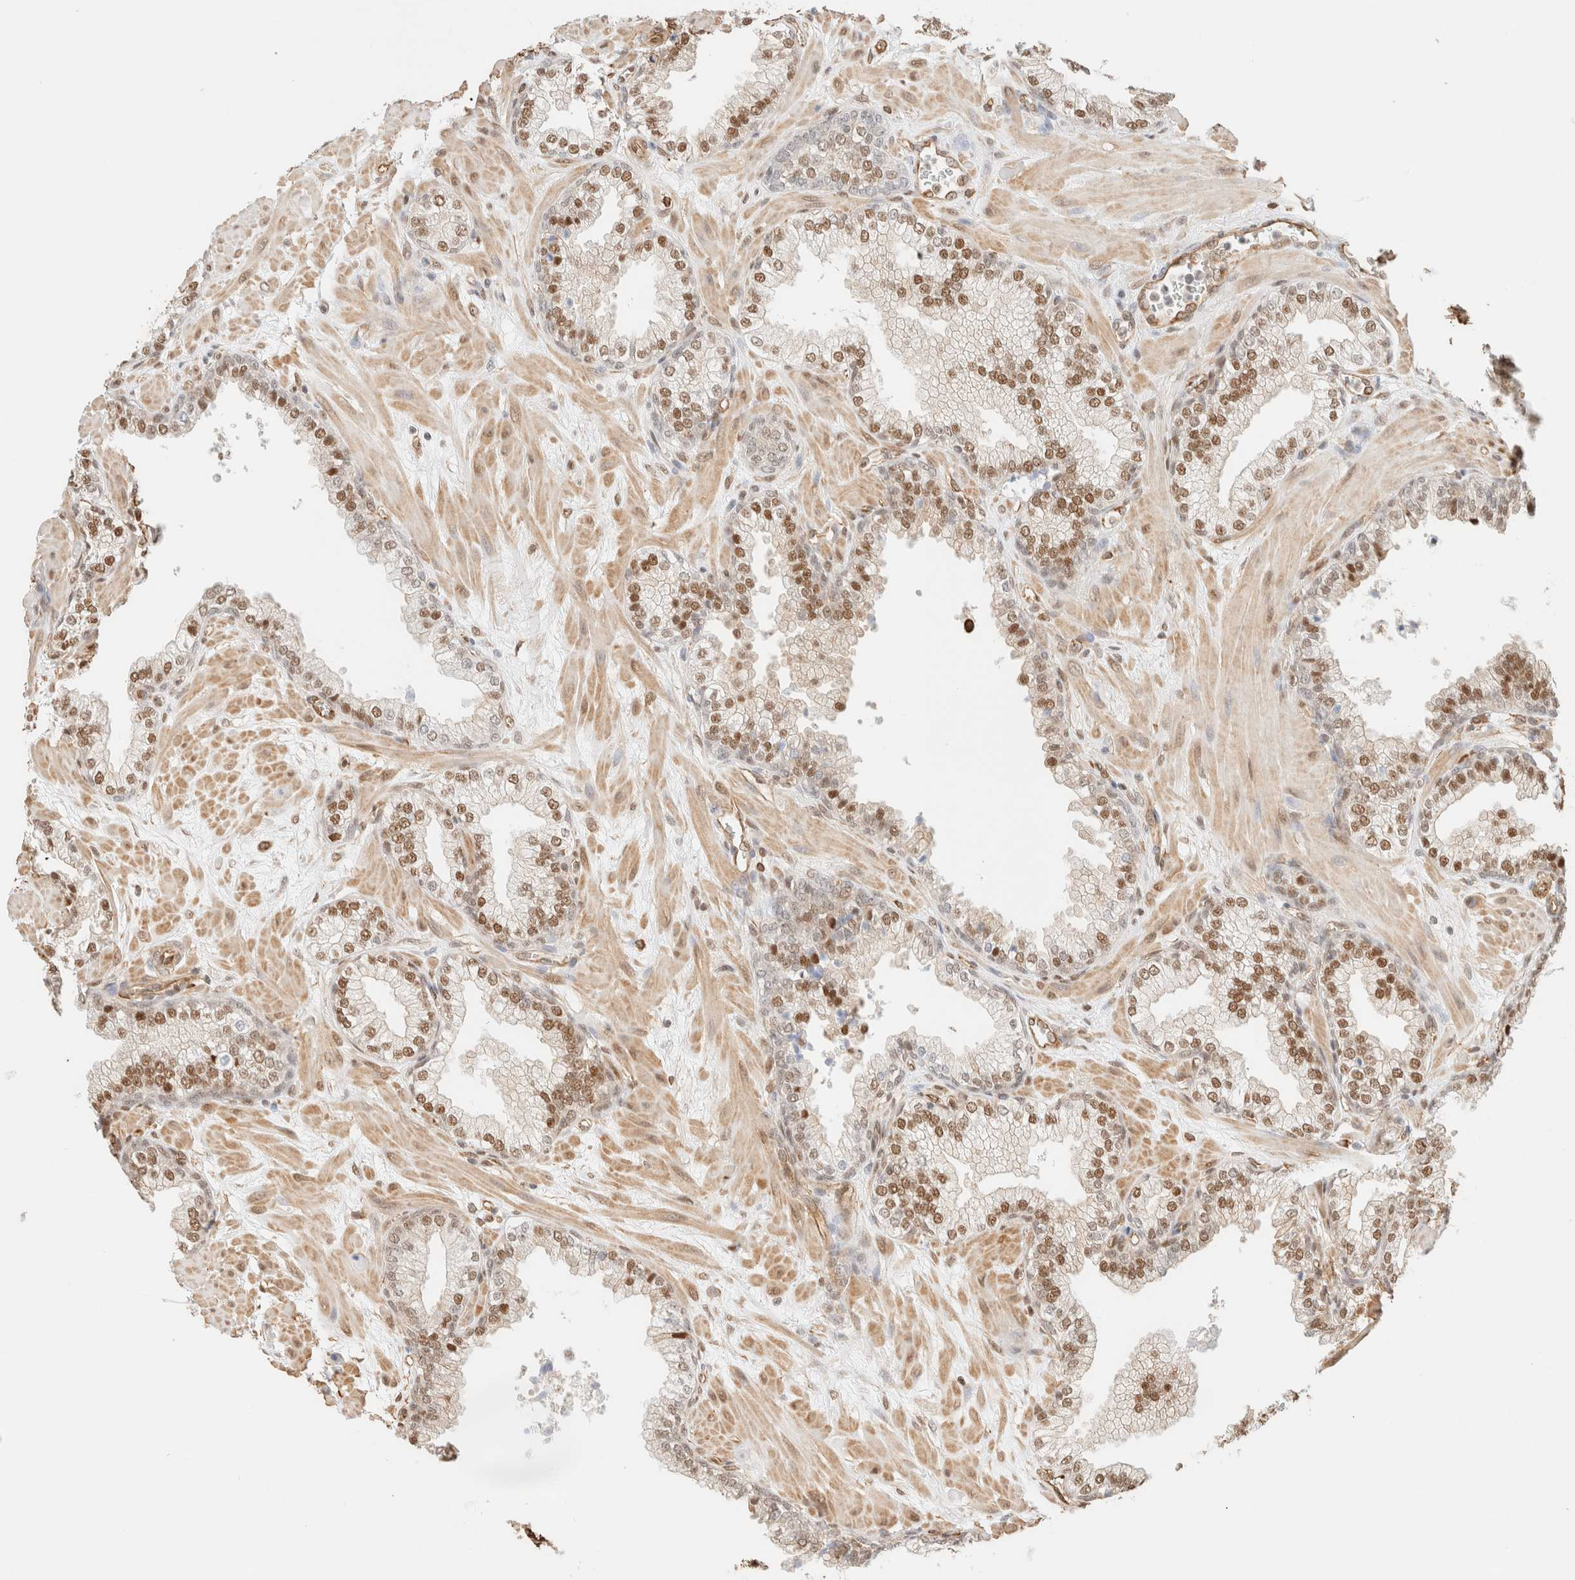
{"staining": {"intensity": "moderate", "quantity": ">75%", "location": "nuclear"}, "tissue": "prostate", "cell_type": "Glandular cells", "image_type": "normal", "snomed": [{"axis": "morphology", "description": "Normal tissue, NOS"}, {"axis": "morphology", "description": "Urothelial carcinoma, Low grade"}, {"axis": "topography", "description": "Urinary bladder"}, {"axis": "topography", "description": "Prostate"}], "caption": "A high-resolution micrograph shows immunohistochemistry (IHC) staining of unremarkable prostate, which demonstrates moderate nuclear staining in approximately >75% of glandular cells.", "gene": "ARID5A", "patient": {"sex": "male", "age": 60}}